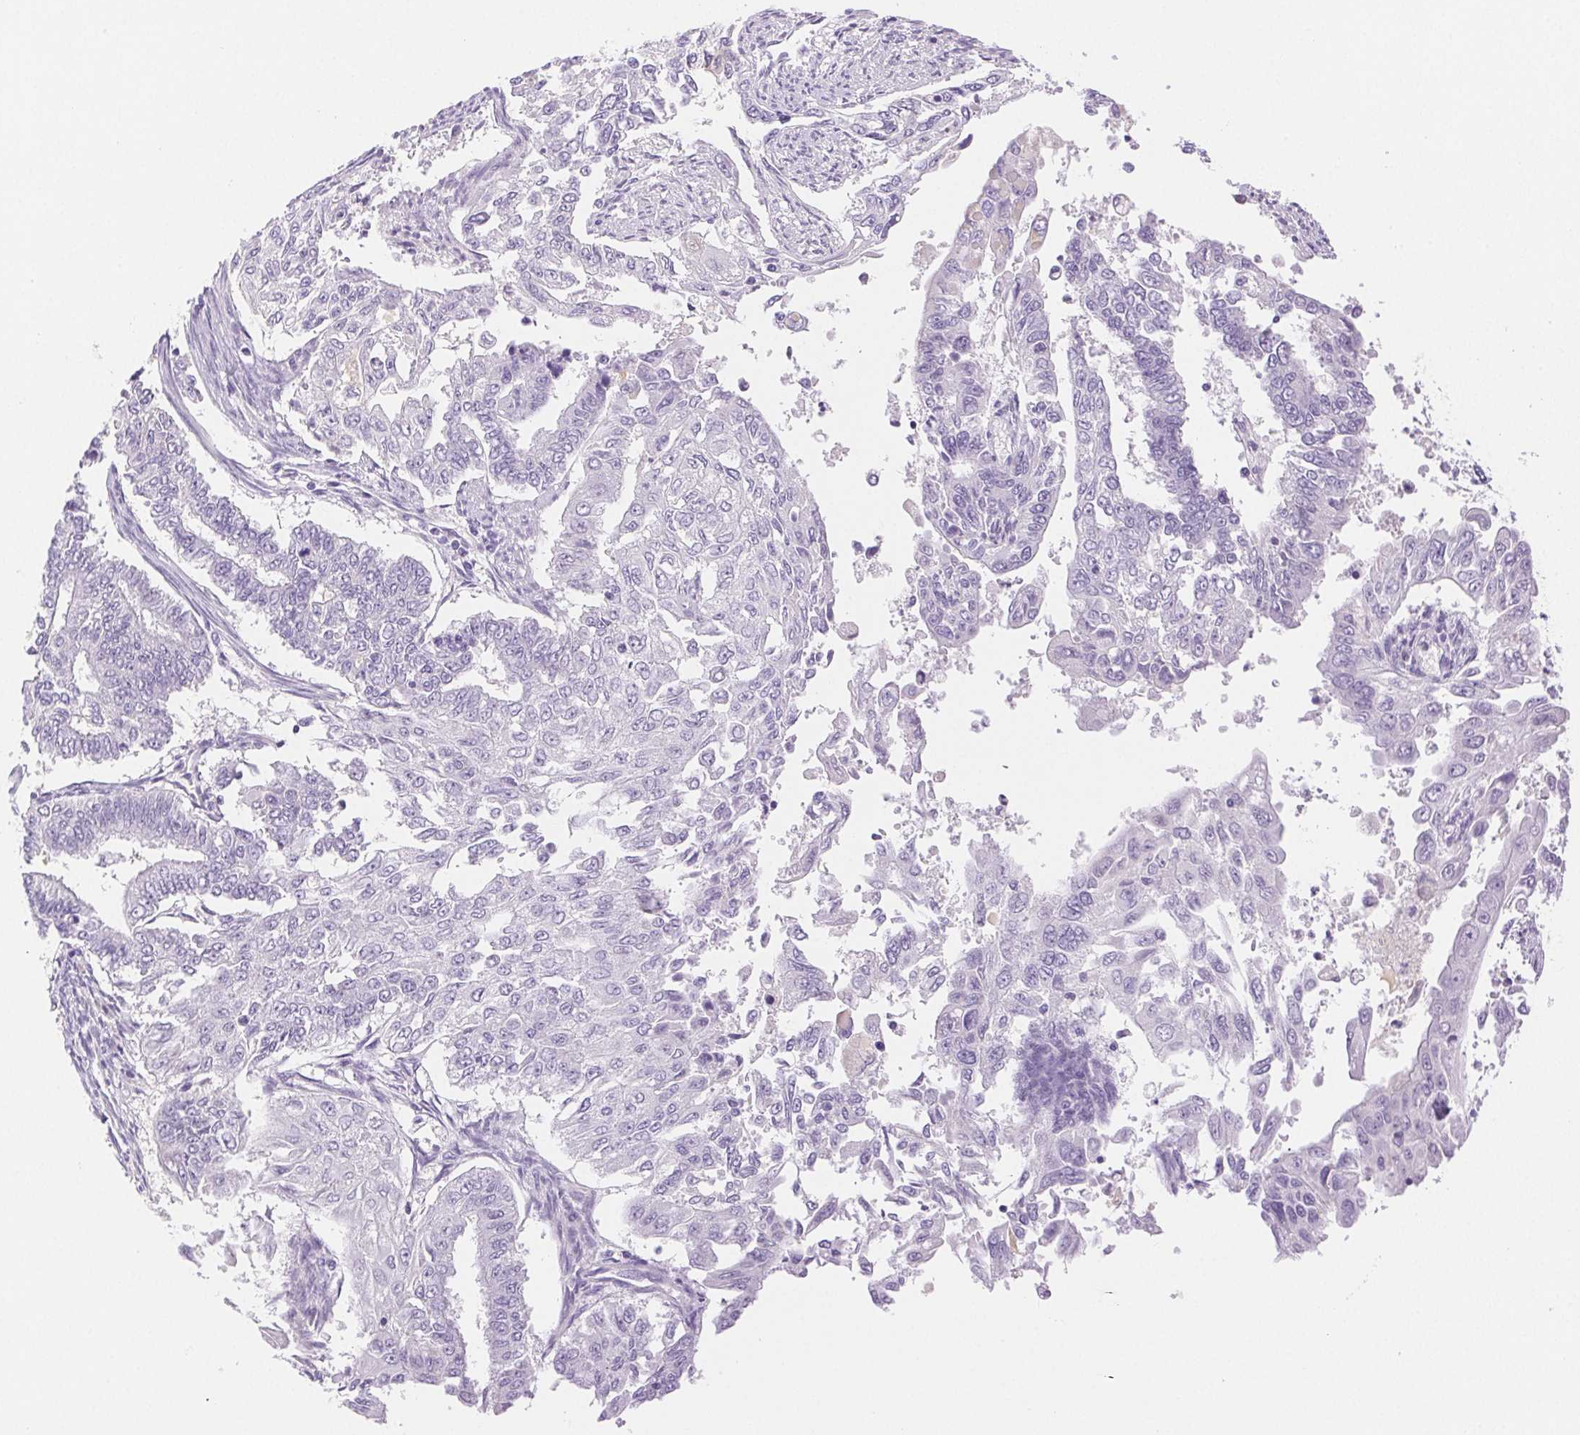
{"staining": {"intensity": "negative", "quantity": "none", "location": "none"}, "tissue": "endometrial cancer", "cell_type": "Tumor cells", "image_type": "cancer", "snomed": [{"axis": "morphology", "description": "Adenocarcinoma, NOS"}, {"axis": "topography", "description": "Uterus"}], "caption": "Photomicrograph shows no significant protein staining in tumor cells of adenocarcinoma (endometrial).", "gene": "SPACA4", "patient": {"sex": "female", "age": 59}}